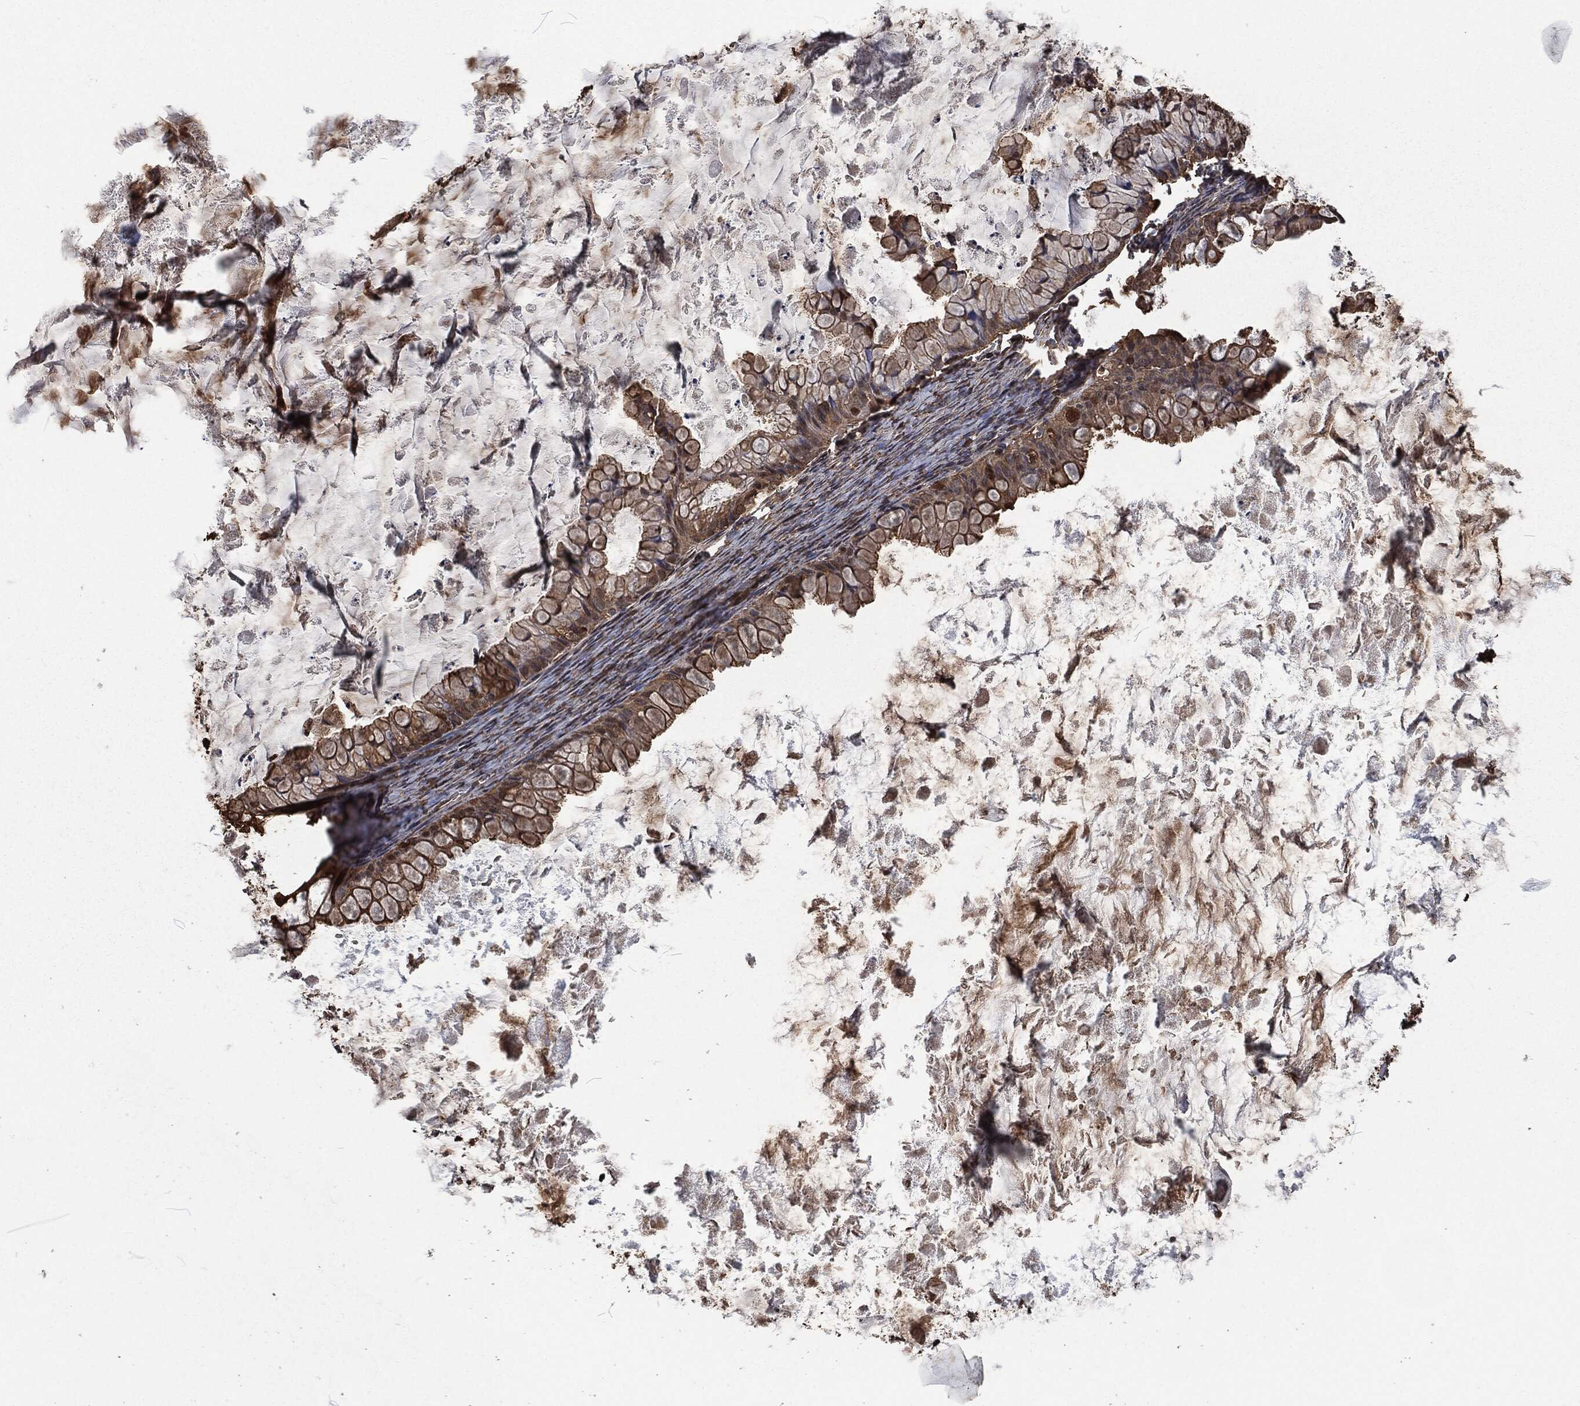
{"staining": {"intensity": "moderate", "quantity": ">75%", "location": "cytoplasmic/membranous"}, "tissue": "ovarian cancer", "cell_type": "Tumor cells", "image_type": "cancer", "snomed": [{"axis": "morphology", "description": "Cystadenocarcinoma, mucinous, NOS"}, {"axis": "topography", "description": "Ovary"}], "caption": "Ovarian mucinous cystadenocarcinoma was stained to show a protein in brown. There is medium levels of moderate cytoplasmic/membranous expression in approximately >75% of tumor cells.", "gene": "PRDX4", "patient": {"sex": "female", "age": 35}}